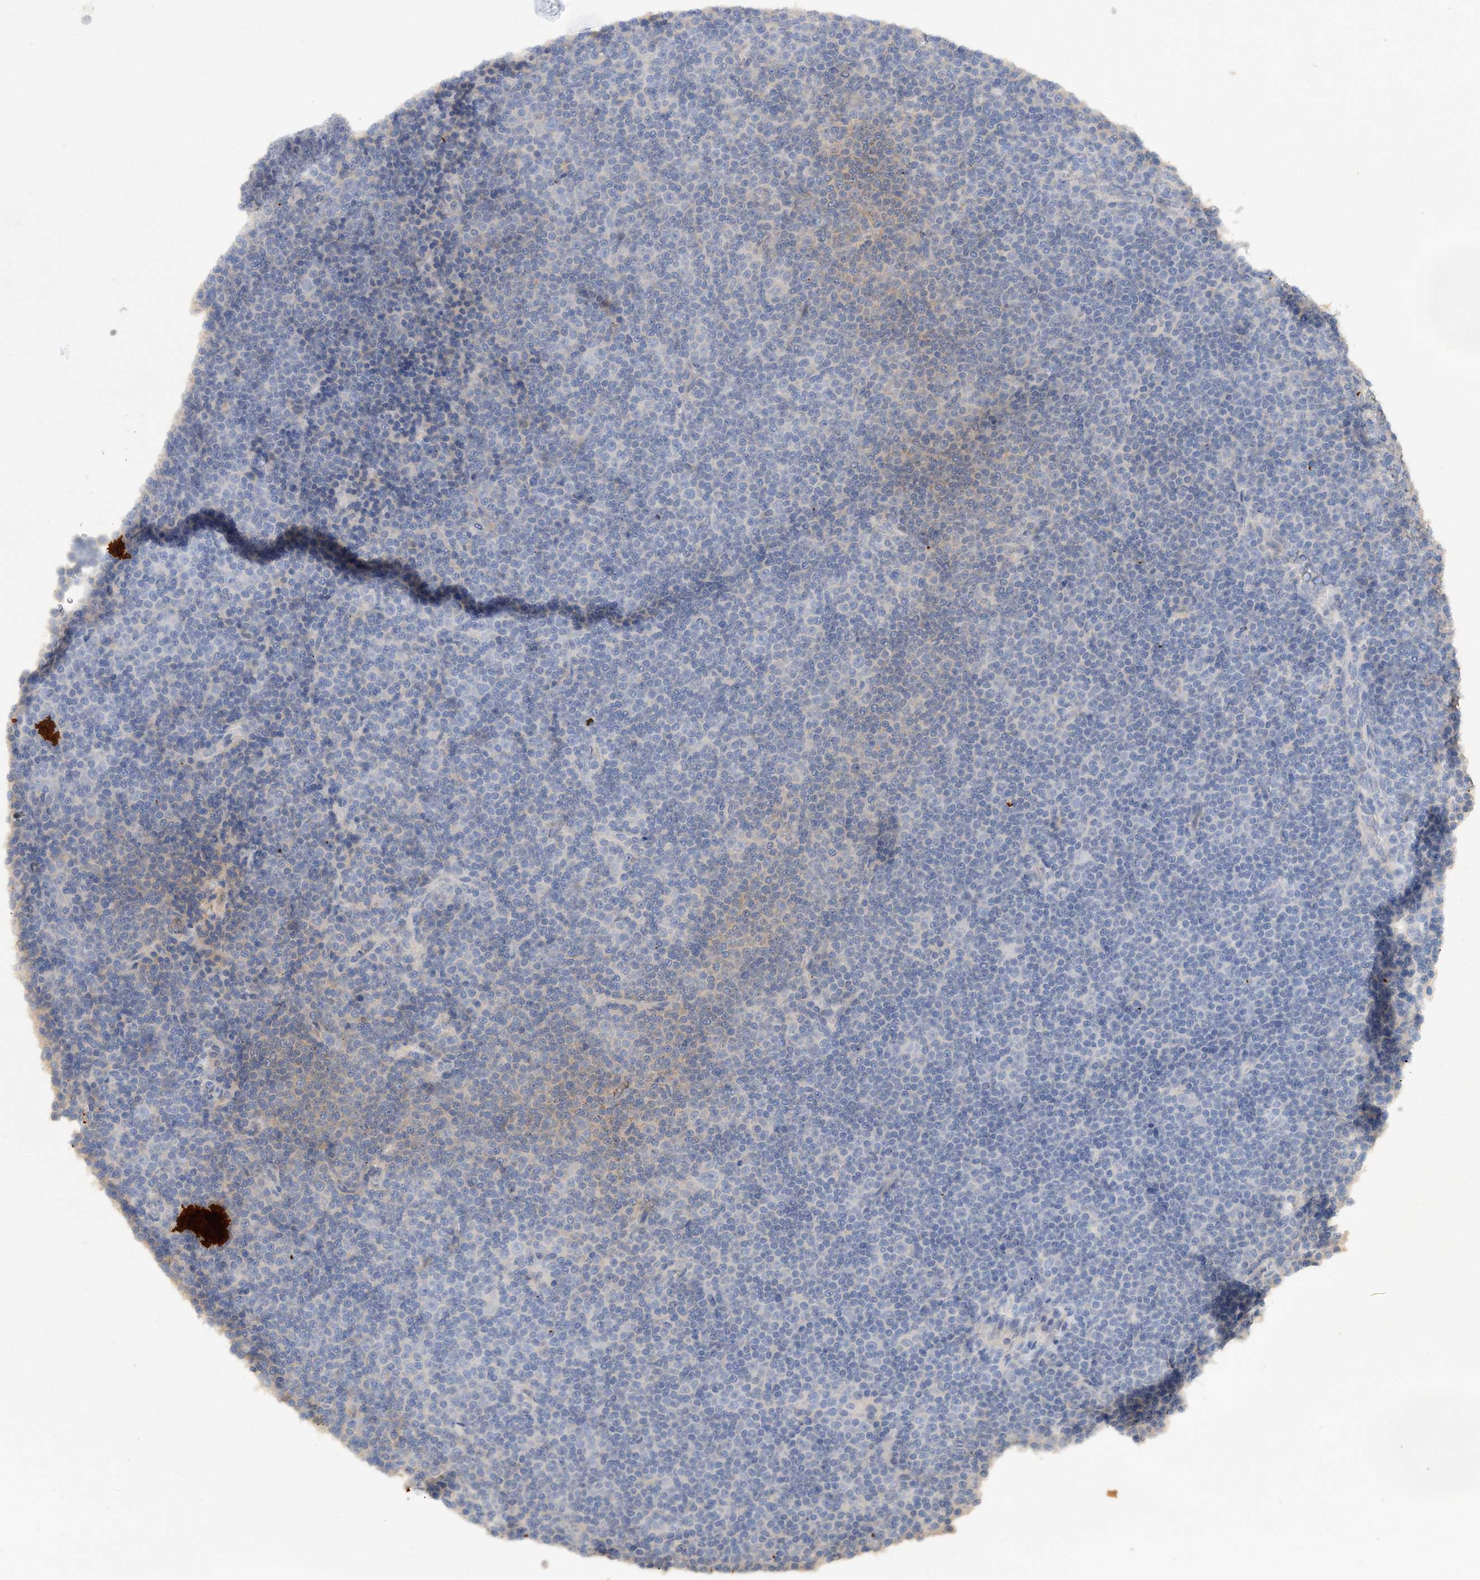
{"staining": {"intensity": "negative", "quantity": "none", "location": "none"}, "tissue": "lymphoma", "cell_type": "Tumor cells", "image_type": "cancer", "snomed": [{"axis": "morphology", "description": "Malignant lymphoma, non-Hodgkin's type, Low grade"}, {"axis": "topography", "description": "Lymph node"}], "caption": "Immunohistochemistry (IHC) micrograph of neoplastic tissue: human lymphoma stained with DAB reveals no significant protein positivity in tumor cells. (Stains: DAB immunohistochemistry with hematoxylin counter stain, Microscopy: brightfield microscopy at high magnification).", "gene": "GRINA", "patient": {"sex": "female", "age": 67}}